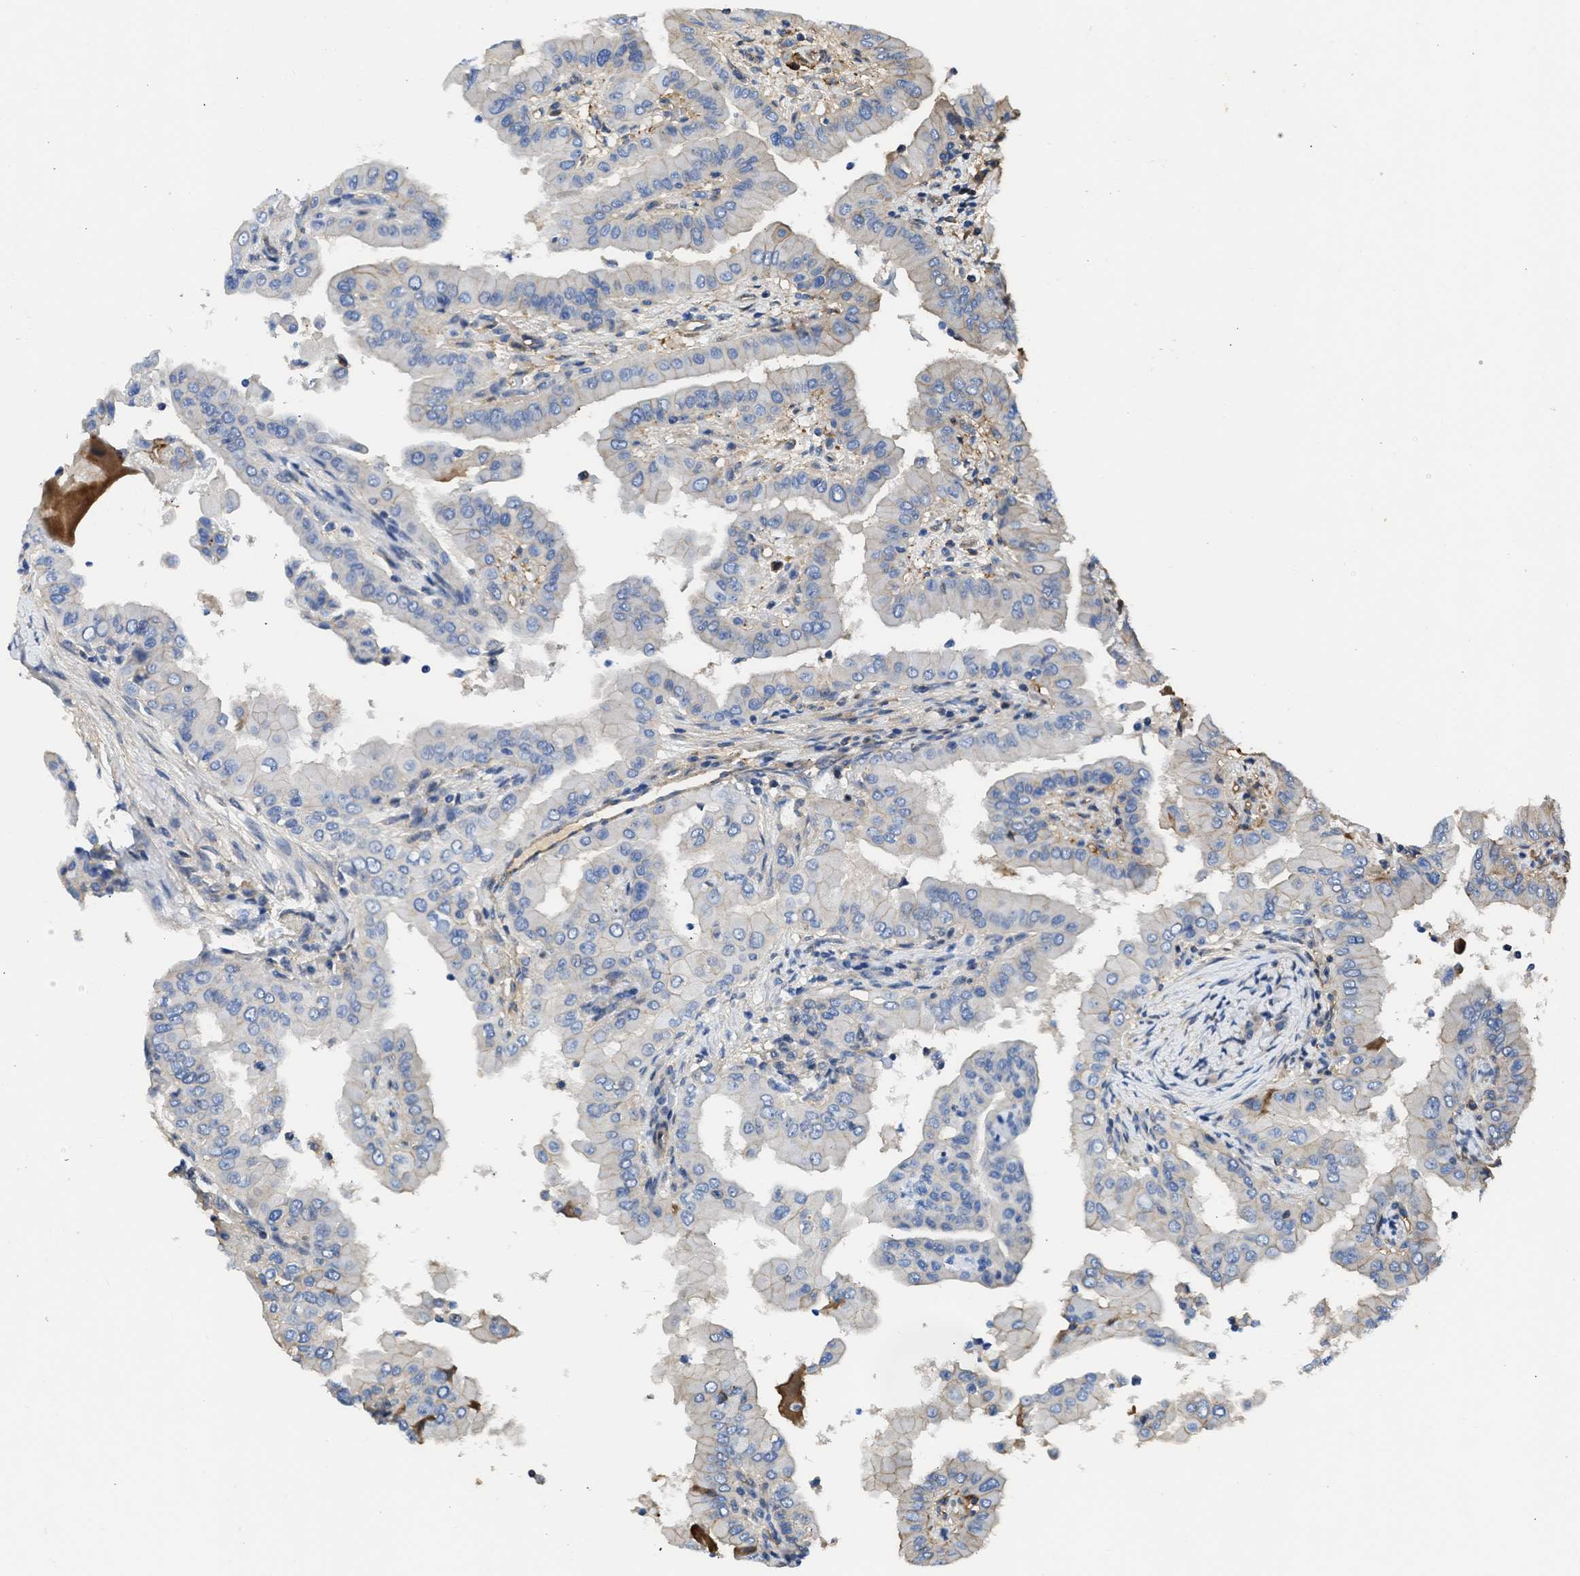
{"staining": {"intensity": "weak", "quantity": "<25%", "location": "cytoplasmic/membranous"}, "tissue": "thyroid cancer", "cell_type": "Tumor cells", "image_type": "cancer", "snomed": [{"axis": "morphology", "description": "Papillary adenocarcinoma, NOS"}, {"axis": "topography", "description": "Thyroid gland"}], "caption": "Tumor cells are negative for brown protein staining in thyroid cancer. (DAB immunohistochemistry with hematoxylin counter stain).", "gene": "MAS1L", "patient": {"sex": "male", "age": 33}}